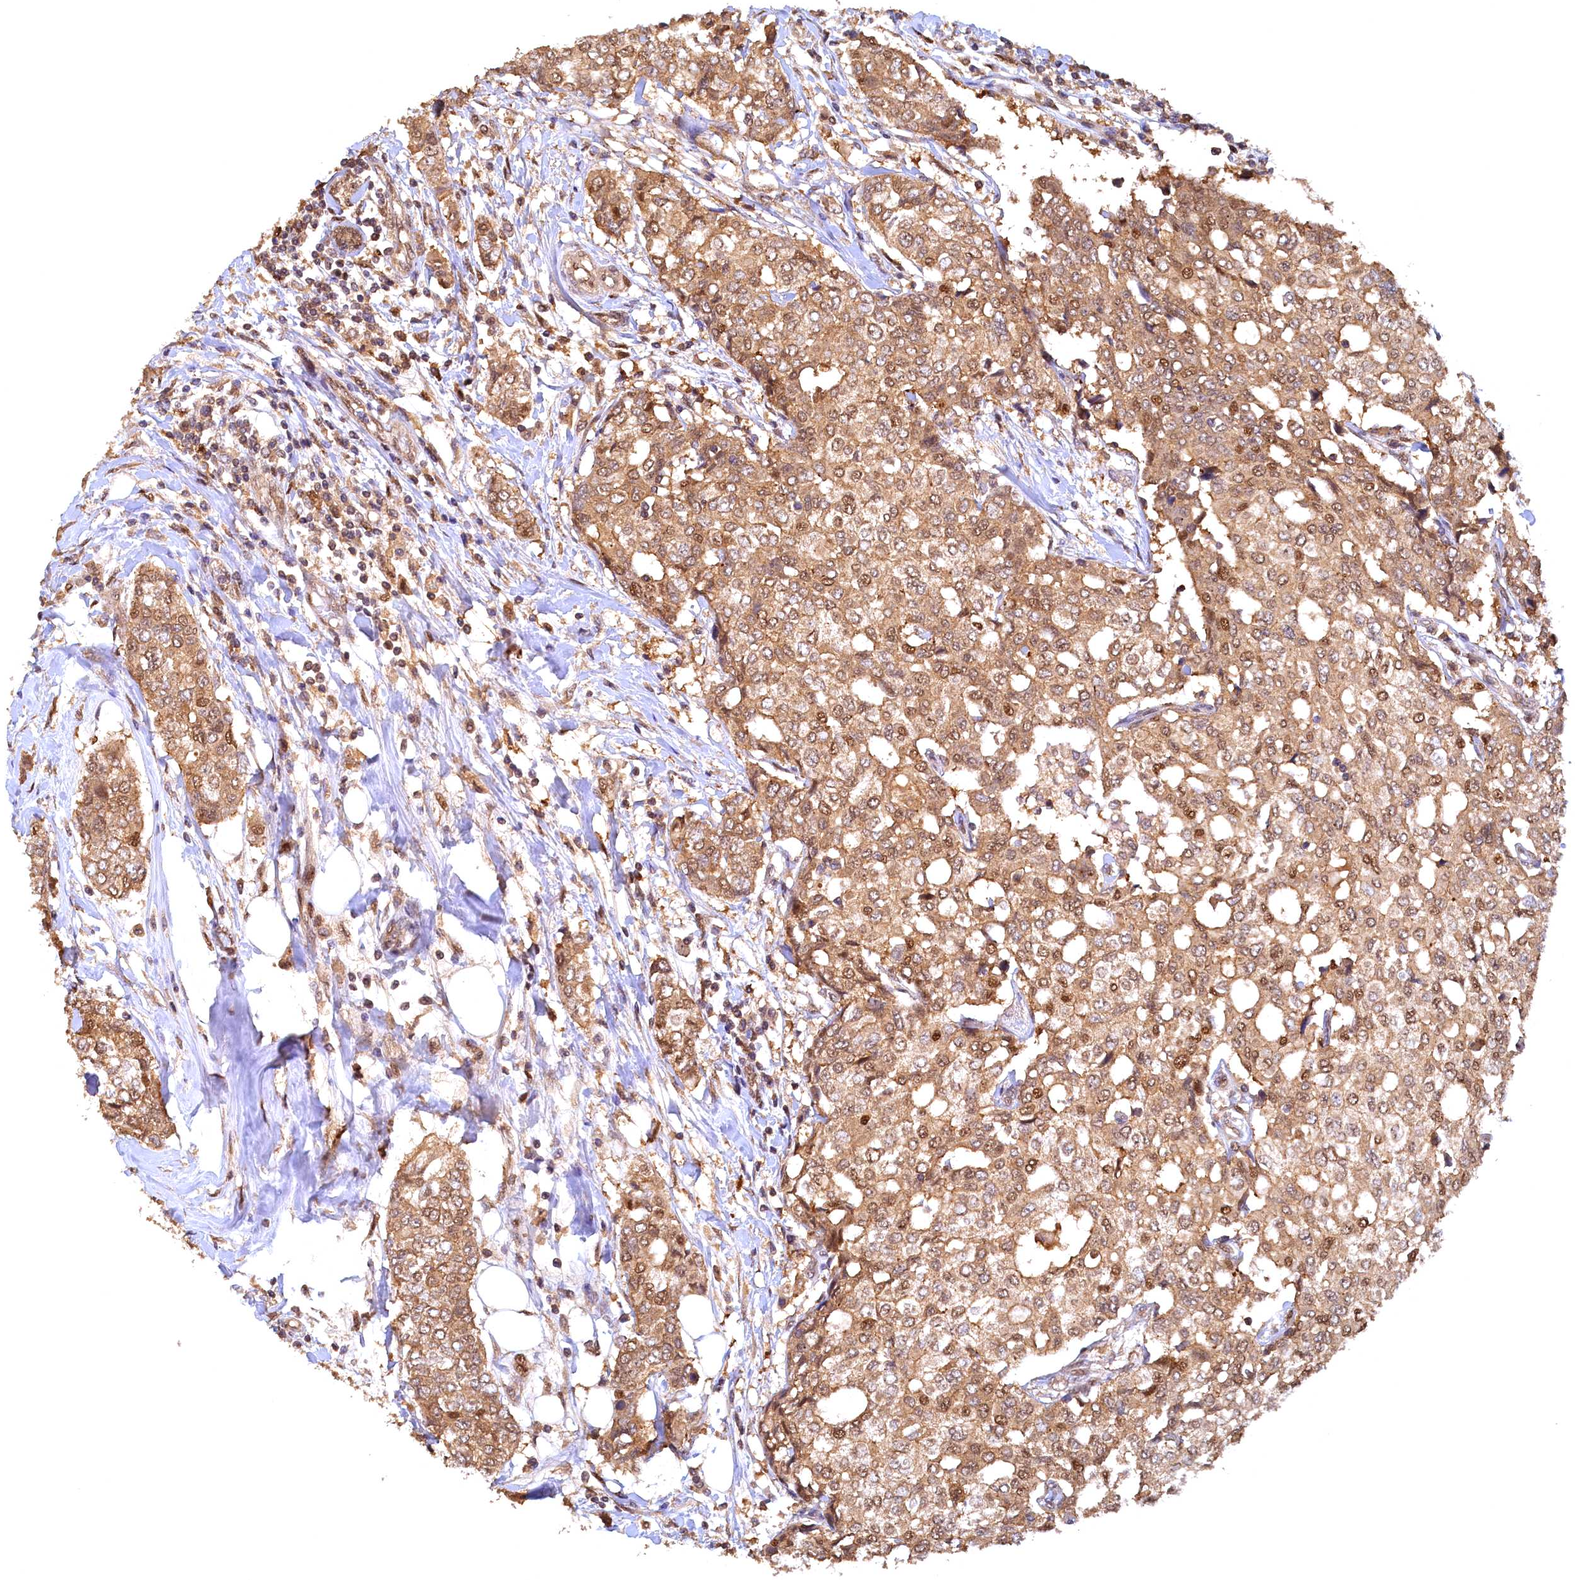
{"staining": {"intensity": "moderate", "quantity": ">75%", "location": "cytoplasmic/membranous,nuclear"}, "tissue": "breast cancer", "cell_type": "Tumor cells", "image_type": "cancer", "snomed": [{"axis": "morphology", "description": "Lobular carcinoma"}, {"axis": "topography", "description": "Breast"}], "caption": "Lobular carcinoma (breast) stained with a brown dye demonstrates moderate cytoplasmic/membranous and nuclear positive positivity in about >75% of tumor cells.", "gene": "UBL7", "patient": {"sex": "female", "age": 51}}